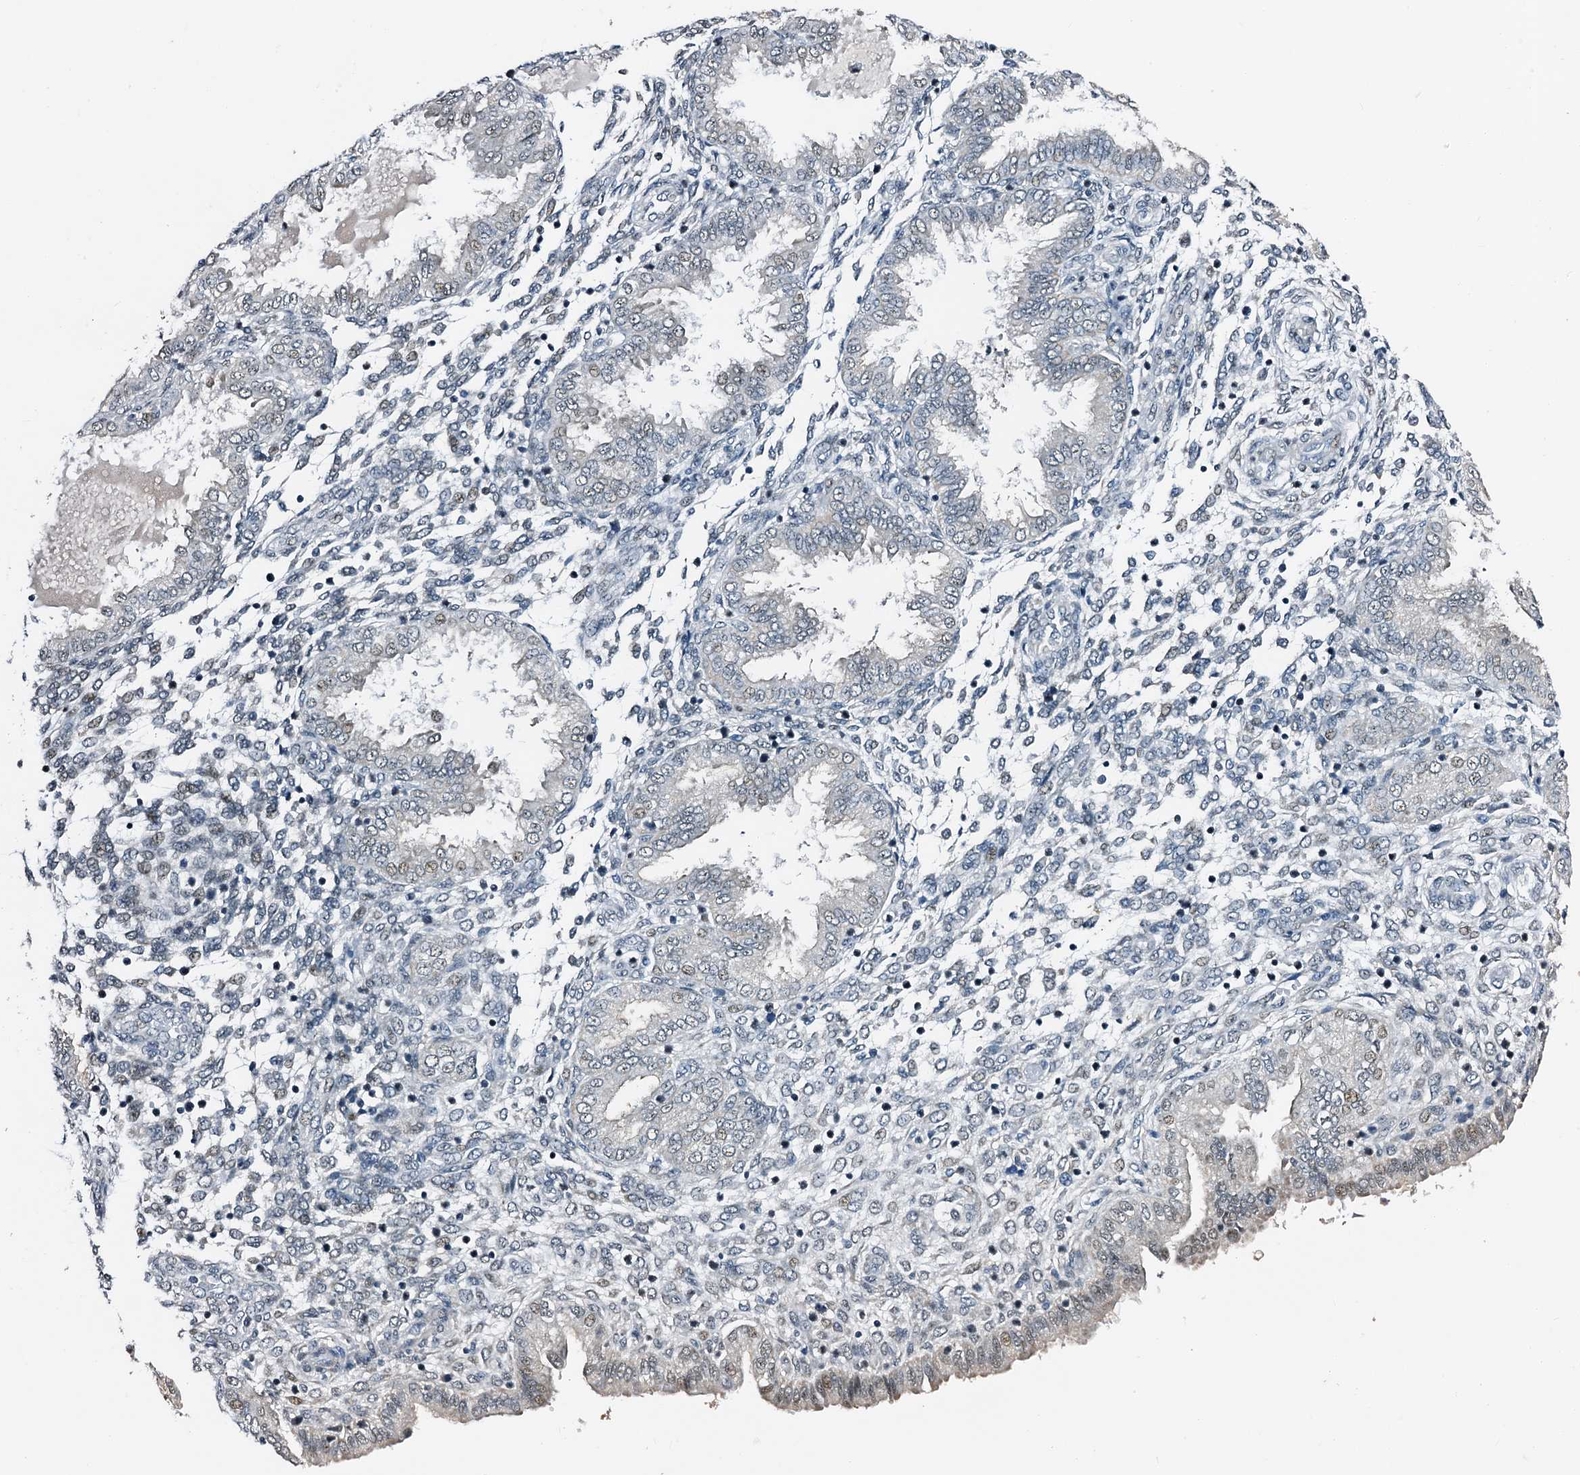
{"staining": {"intensity": "negative", "quantity": "none", "location": "none"}, "tissue": "endometrium", "cell_type": "Cells in endometrial stroma", "image_type": "normal", "snomed": [{"axis": "morphology", "description": "Normal tissue, NOS"}, {"axis": "topography", "description": "Endometrium"}], "caption": "An immunohistochemistry photomicrograph of benign endometrium is shown. There is no staining in cells in endometrial stroma of endometrium. Brightfield microscopy of immunohistochemistry stained with DAB (3,3'-diaminobenzidine) (brown) and hematoxylin (blue), captured at high magnification.", "gene": "FAM222A", "patient": {"sex": "female", "age": 33}}